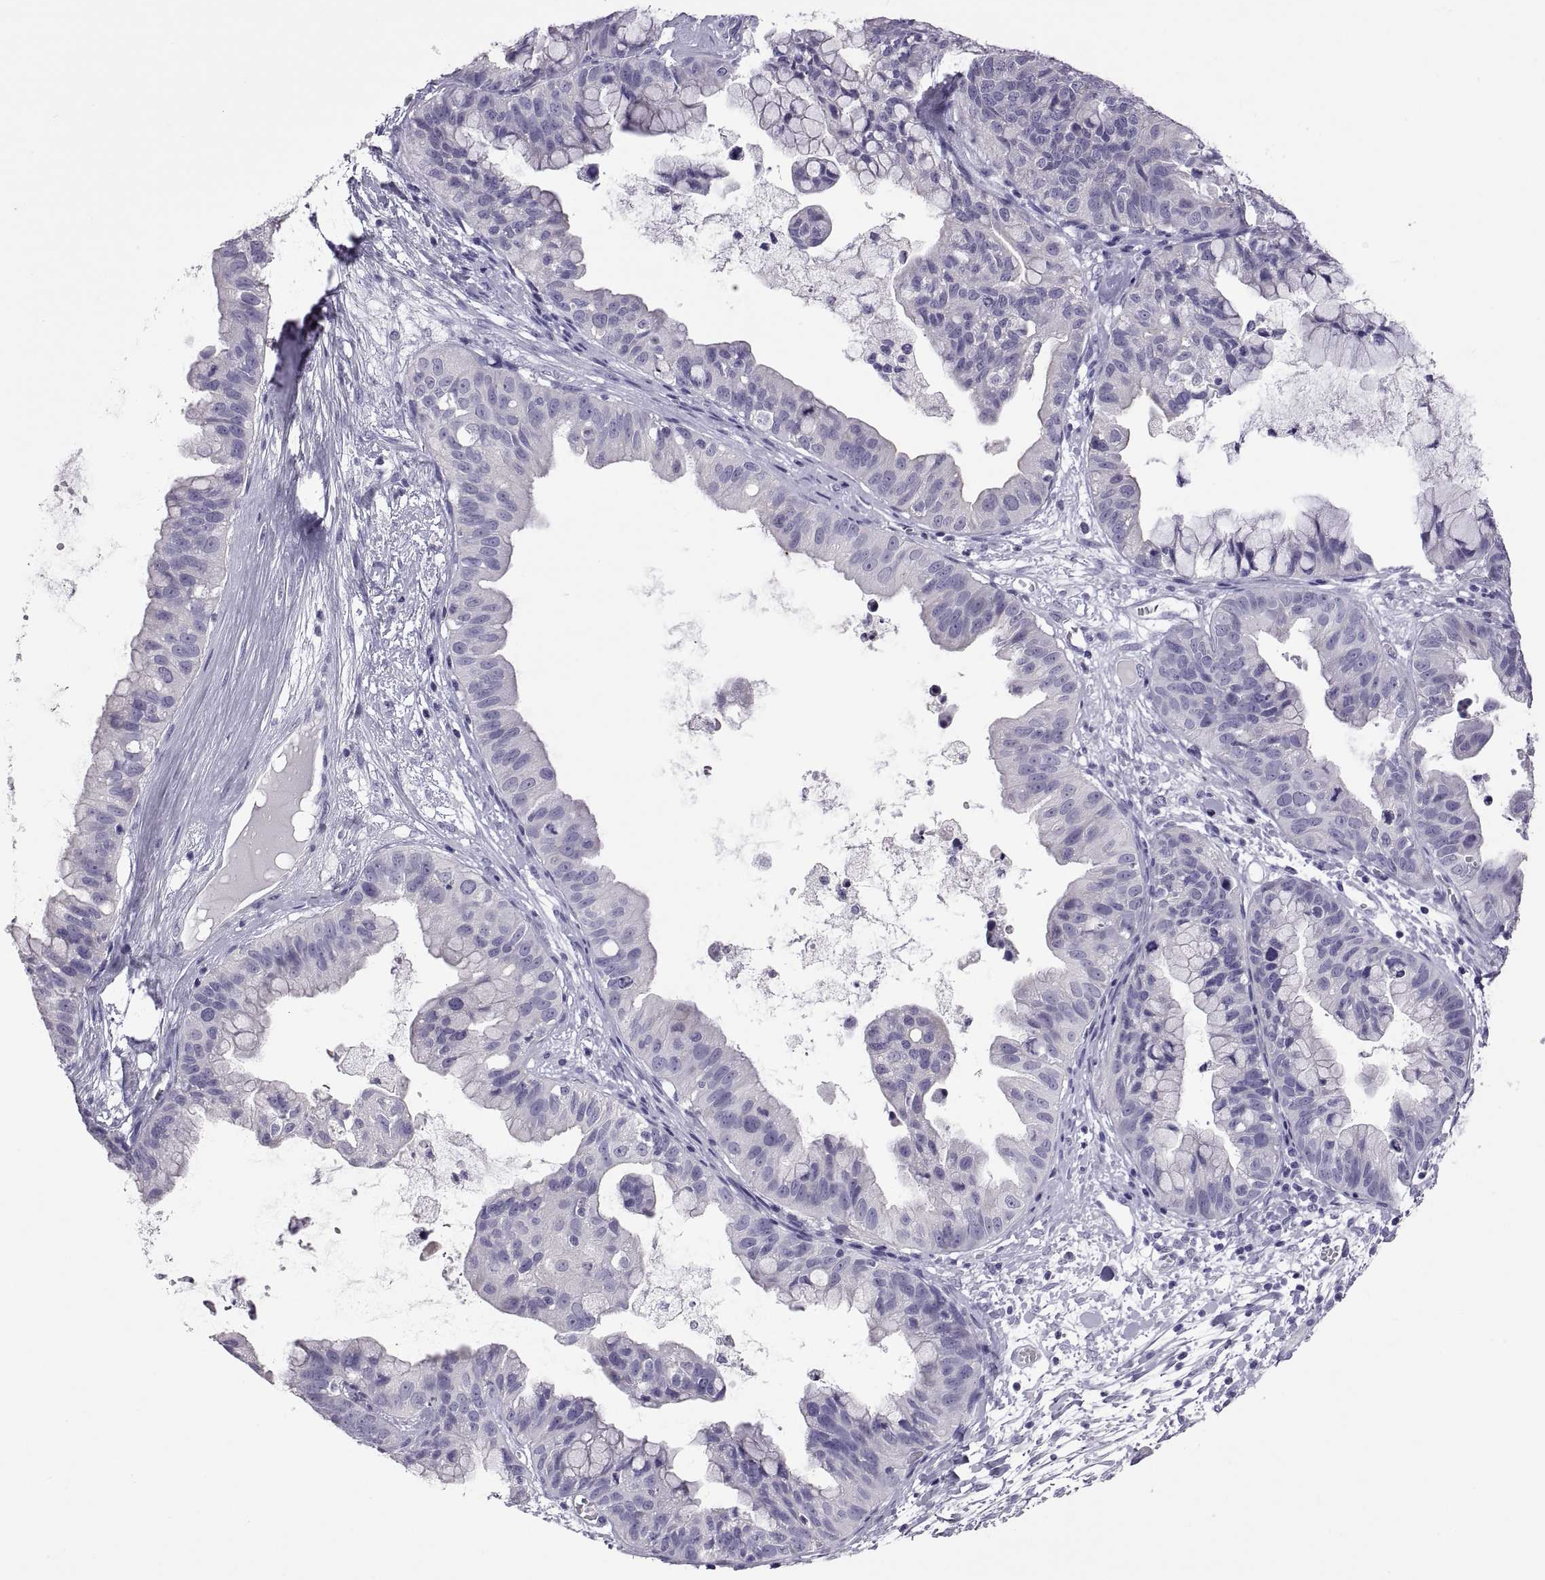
{"staining": {"intensity": "negative", "quantity": "none", "location": "none"}, "tissue": "ovarian cancer", "cell_type": "Tumor cells", "image_type": "cancer", "snomed": [{"axis": "morphology", "description": "Cystadenocarcinoma, mucinous, NOS"}, {"axis": "topography", "description": "Ovary"}], "caption": "There is no significant expression in tumor cells of mucinous cystadenocarcinoma (ovarian). (Immunohistochemistry, brightfield microscopy, high magnification).", "gene": "RDM1", "patient": {"sex": "female", "age": 76}}